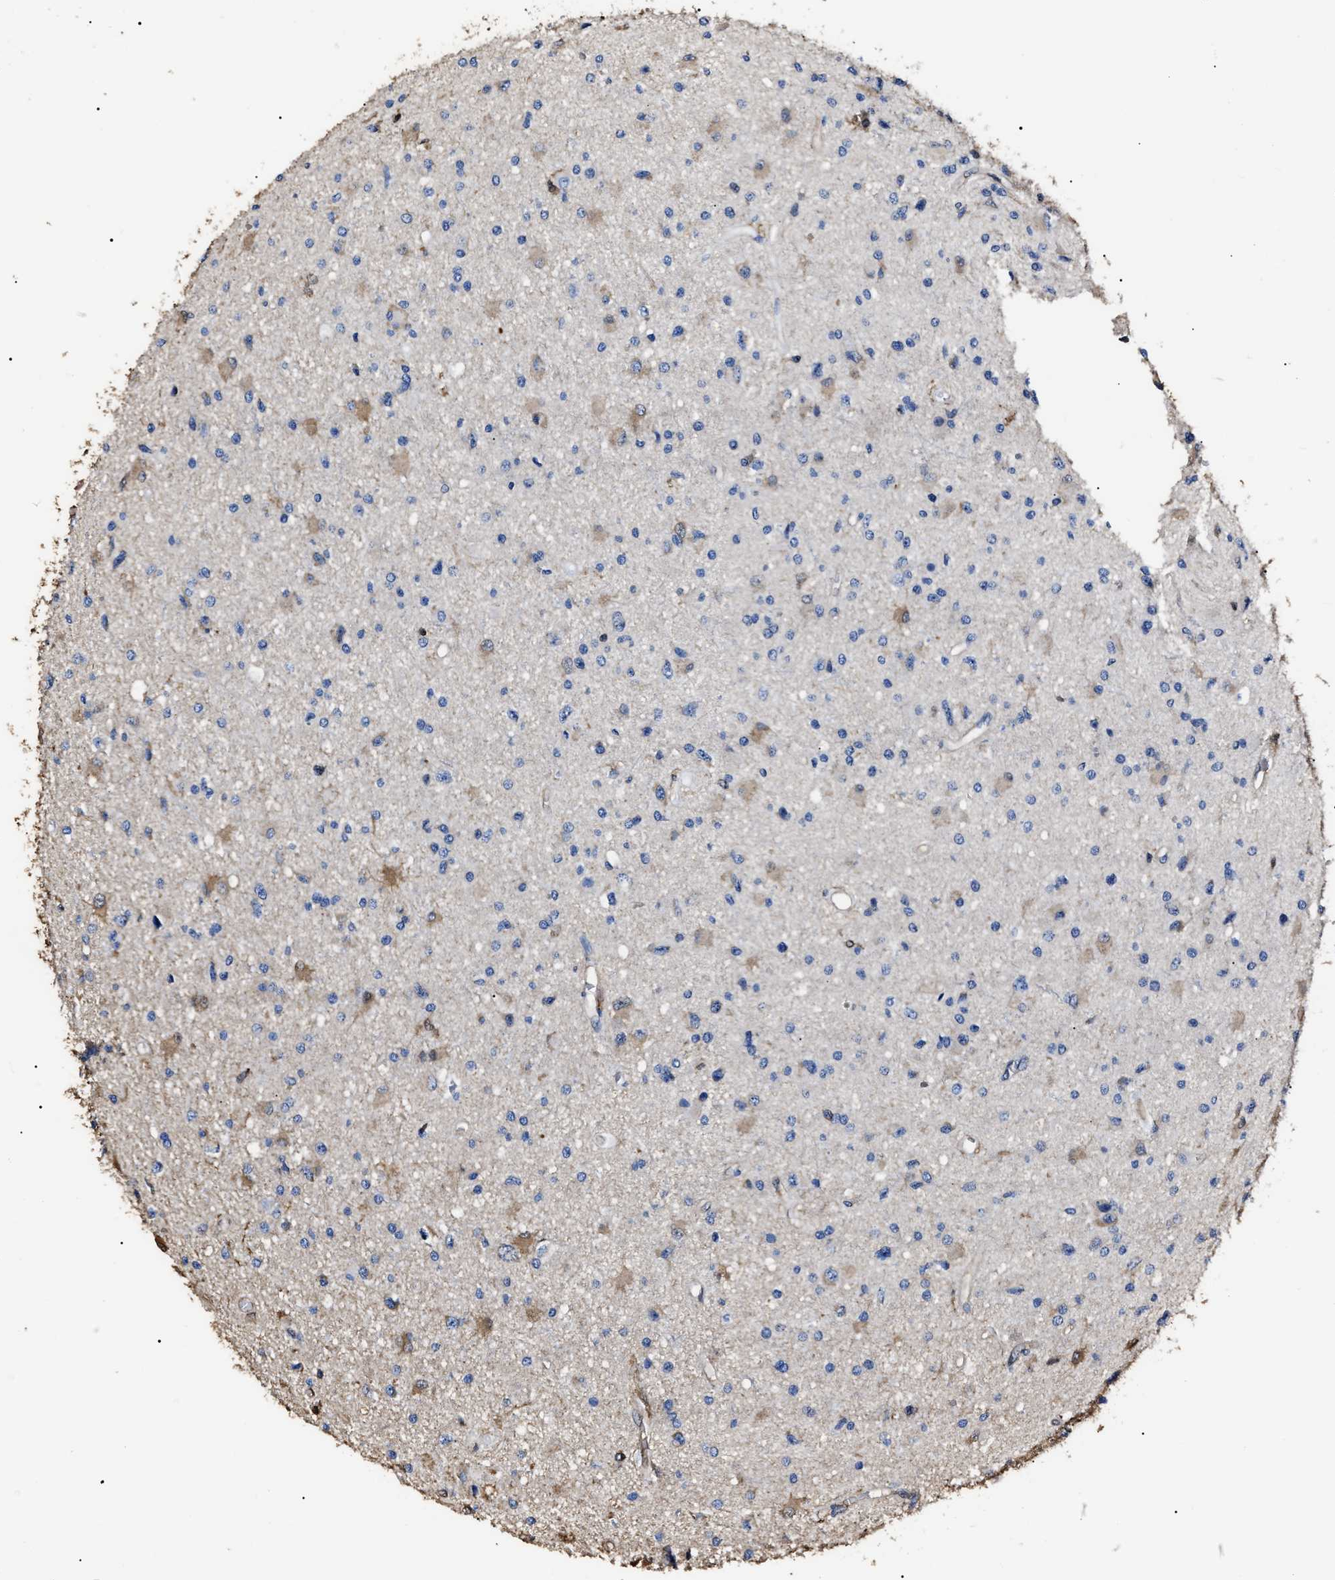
{"staining": {"intensity": "negative", "quantity": "none", "location": "none"}, "tissue": "glioma", "cell_type": "Tumor cells", "image_type": "cancer", "snomed": [{"axis": "morphology", "description": "Glioma, malignant, Low grade"}, {"axis": "topography", "description": "Brain"}], "caption": "Micrograph shows no protein positivity in tumor cells of malignant glioma (low-grade) tissue. (Stains: DAB immunohistochemistry (IHC) with hematoxylin counter stain, Microscopy: brightfield microscopy at high magnification).", "gene": "ALDH1A1", "patient": {"sex": "male", "age": 58}}